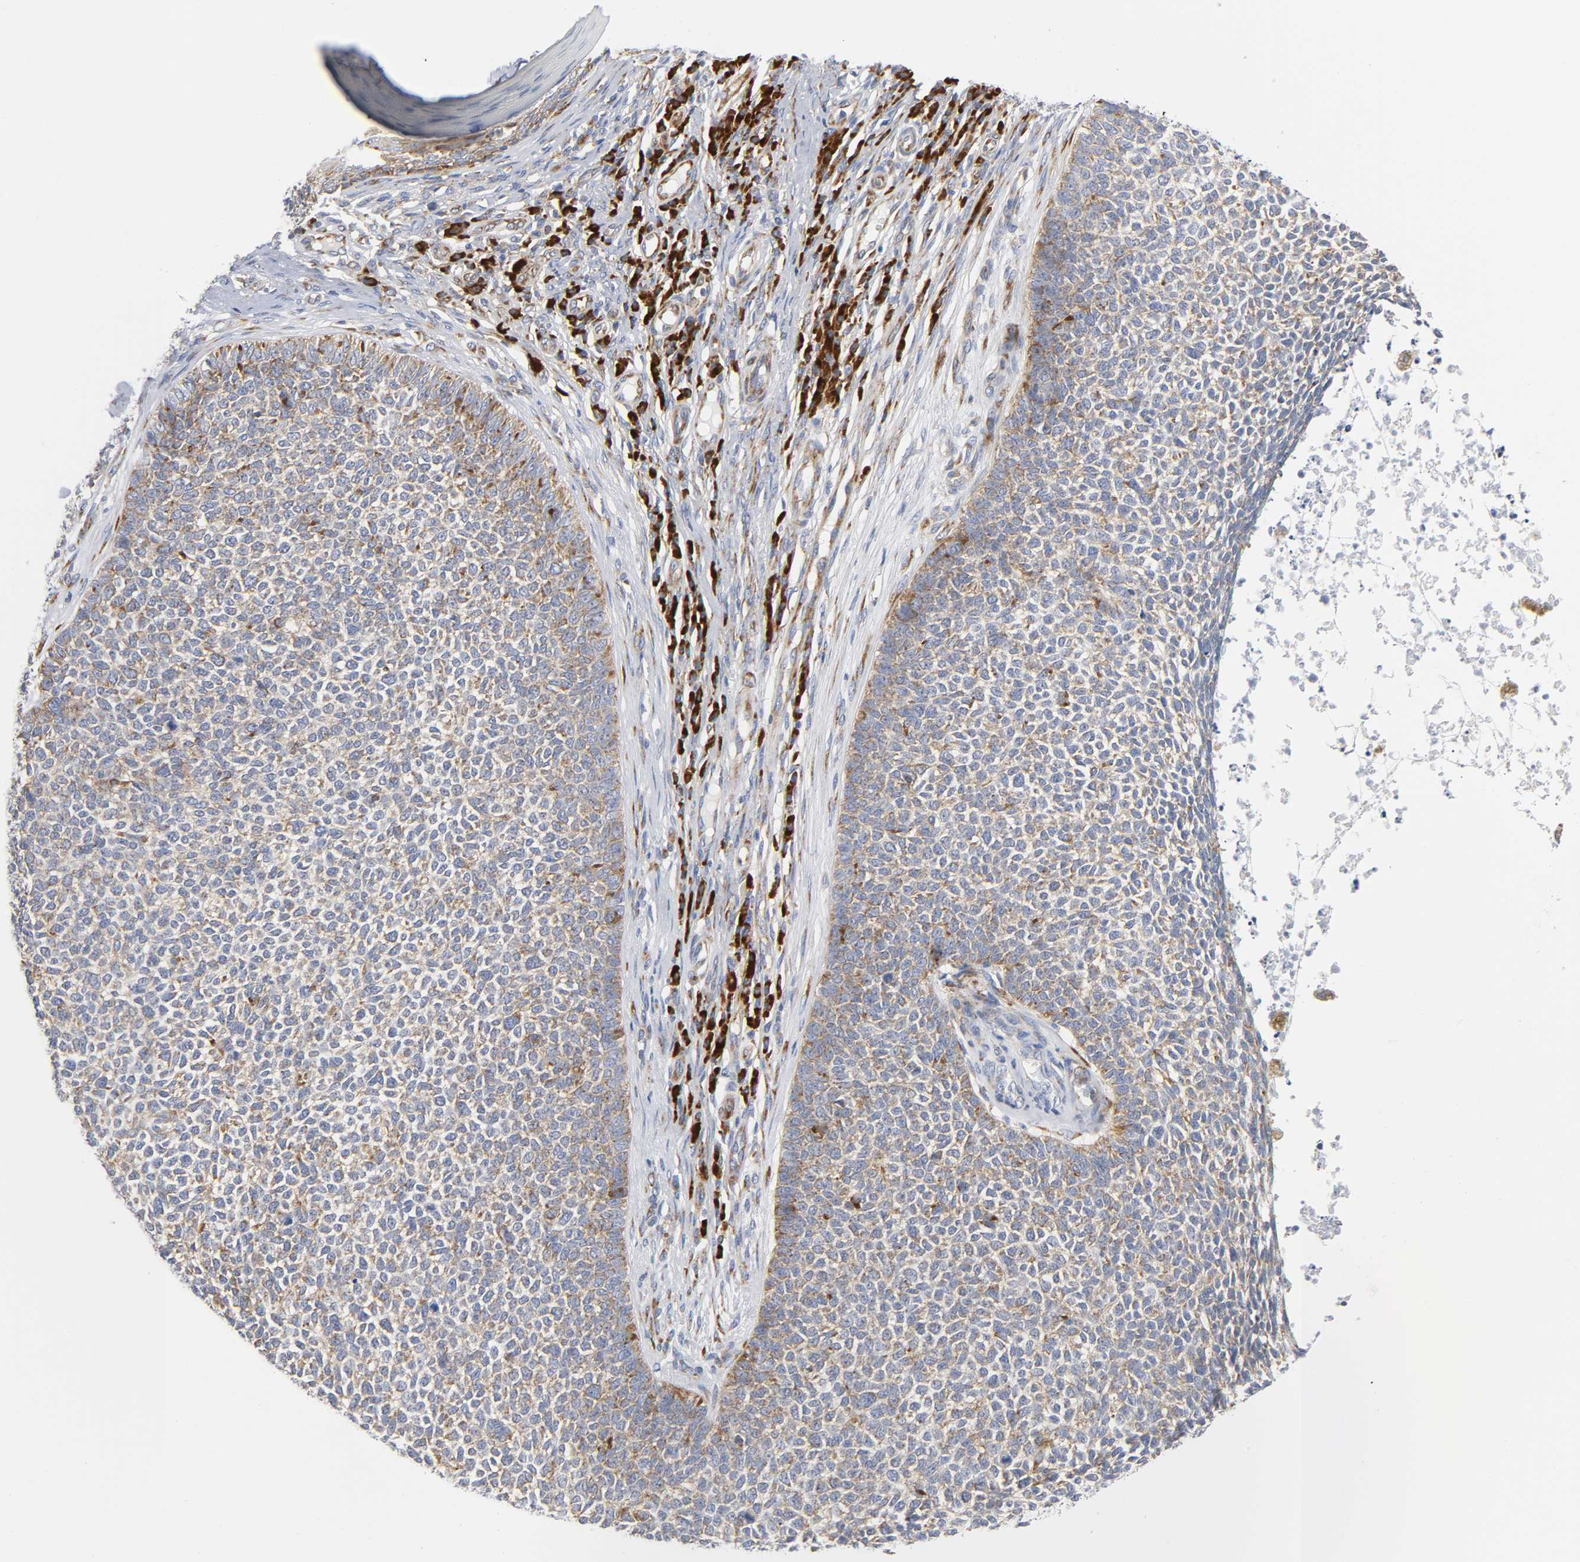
{"staining": {"intensity": "strong", "quantity": "25%-75%", "location": "cytoplasmic/membranous"}, "tissue": "skin cancer", "cell_type": "Tumor cells", "image_type": "cancer", "snomed": [{"axis": "morphology", "description": "Basal cell carcinoma"}, {"axis": "topography", "description": "Skin"}], "caption": "A brown stain highlights strong cytoplasmic/membranous positivity of a protein in skin basal cell carcinoma tumor cells. Using DAB (brown) and hematoxylin (blue) stains, captured at high magnification using brightfield microscopy.", "gene": "REL", "patient": {"sex": "female", "age": 84}}